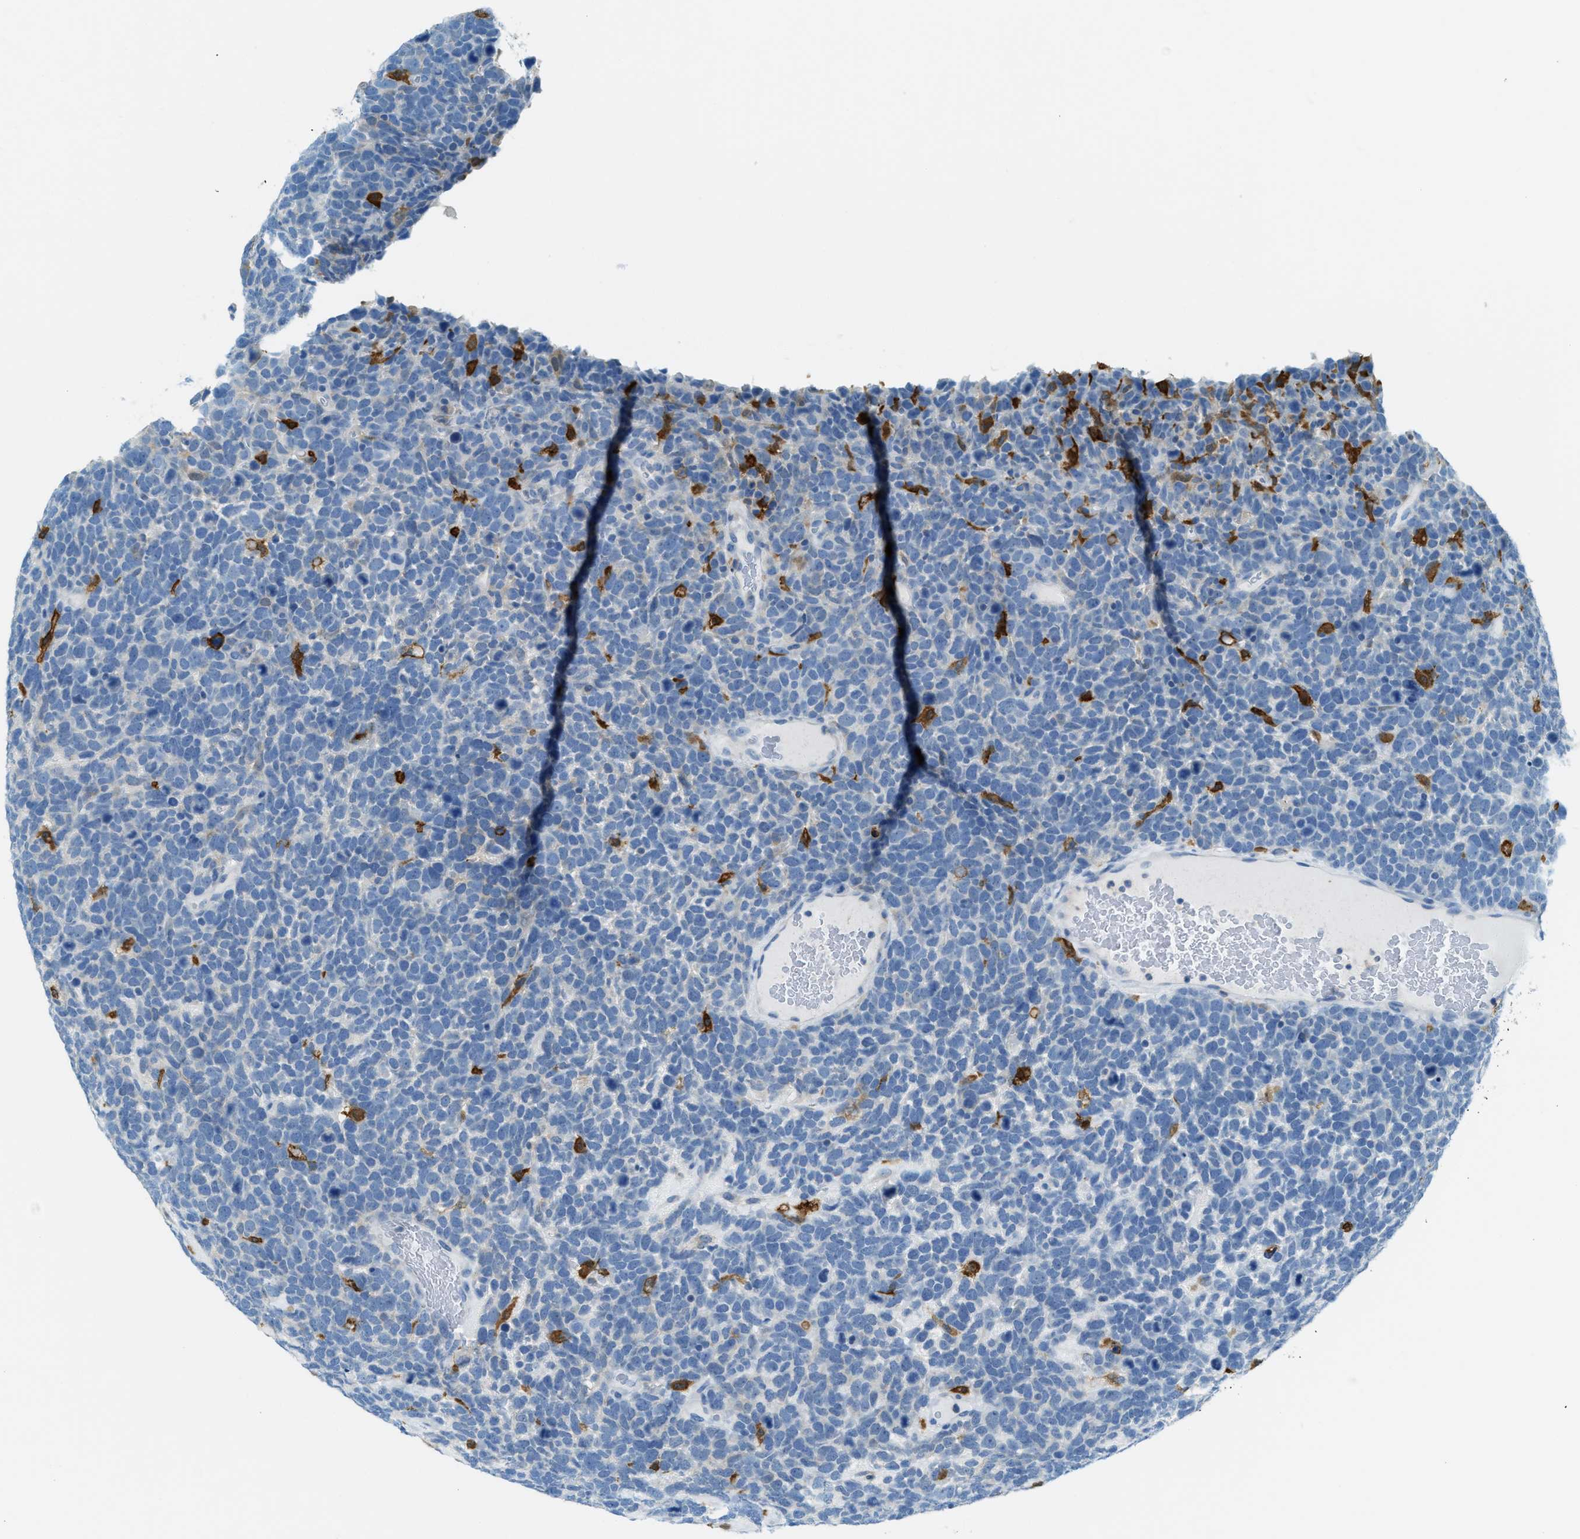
{"staining": {"intensity": "negative", "quantity": "none", "location": "none"}, "tissue": "urothelial cancer", "cell_type": "Tumor cells", "image_type": "cancer", "snomed": [{"axis": "morphology", "description": "Urothelial carcinoma, High grade"}, {"axis": "topography", "description": "Urinary bladder"}], "caption": "Immunohistochemical staining of human urothelial cancer reveals no significant positivity in tumor cells.", "gene": "MATCAP2", "patient": {"sex": "female", "age": 82}}